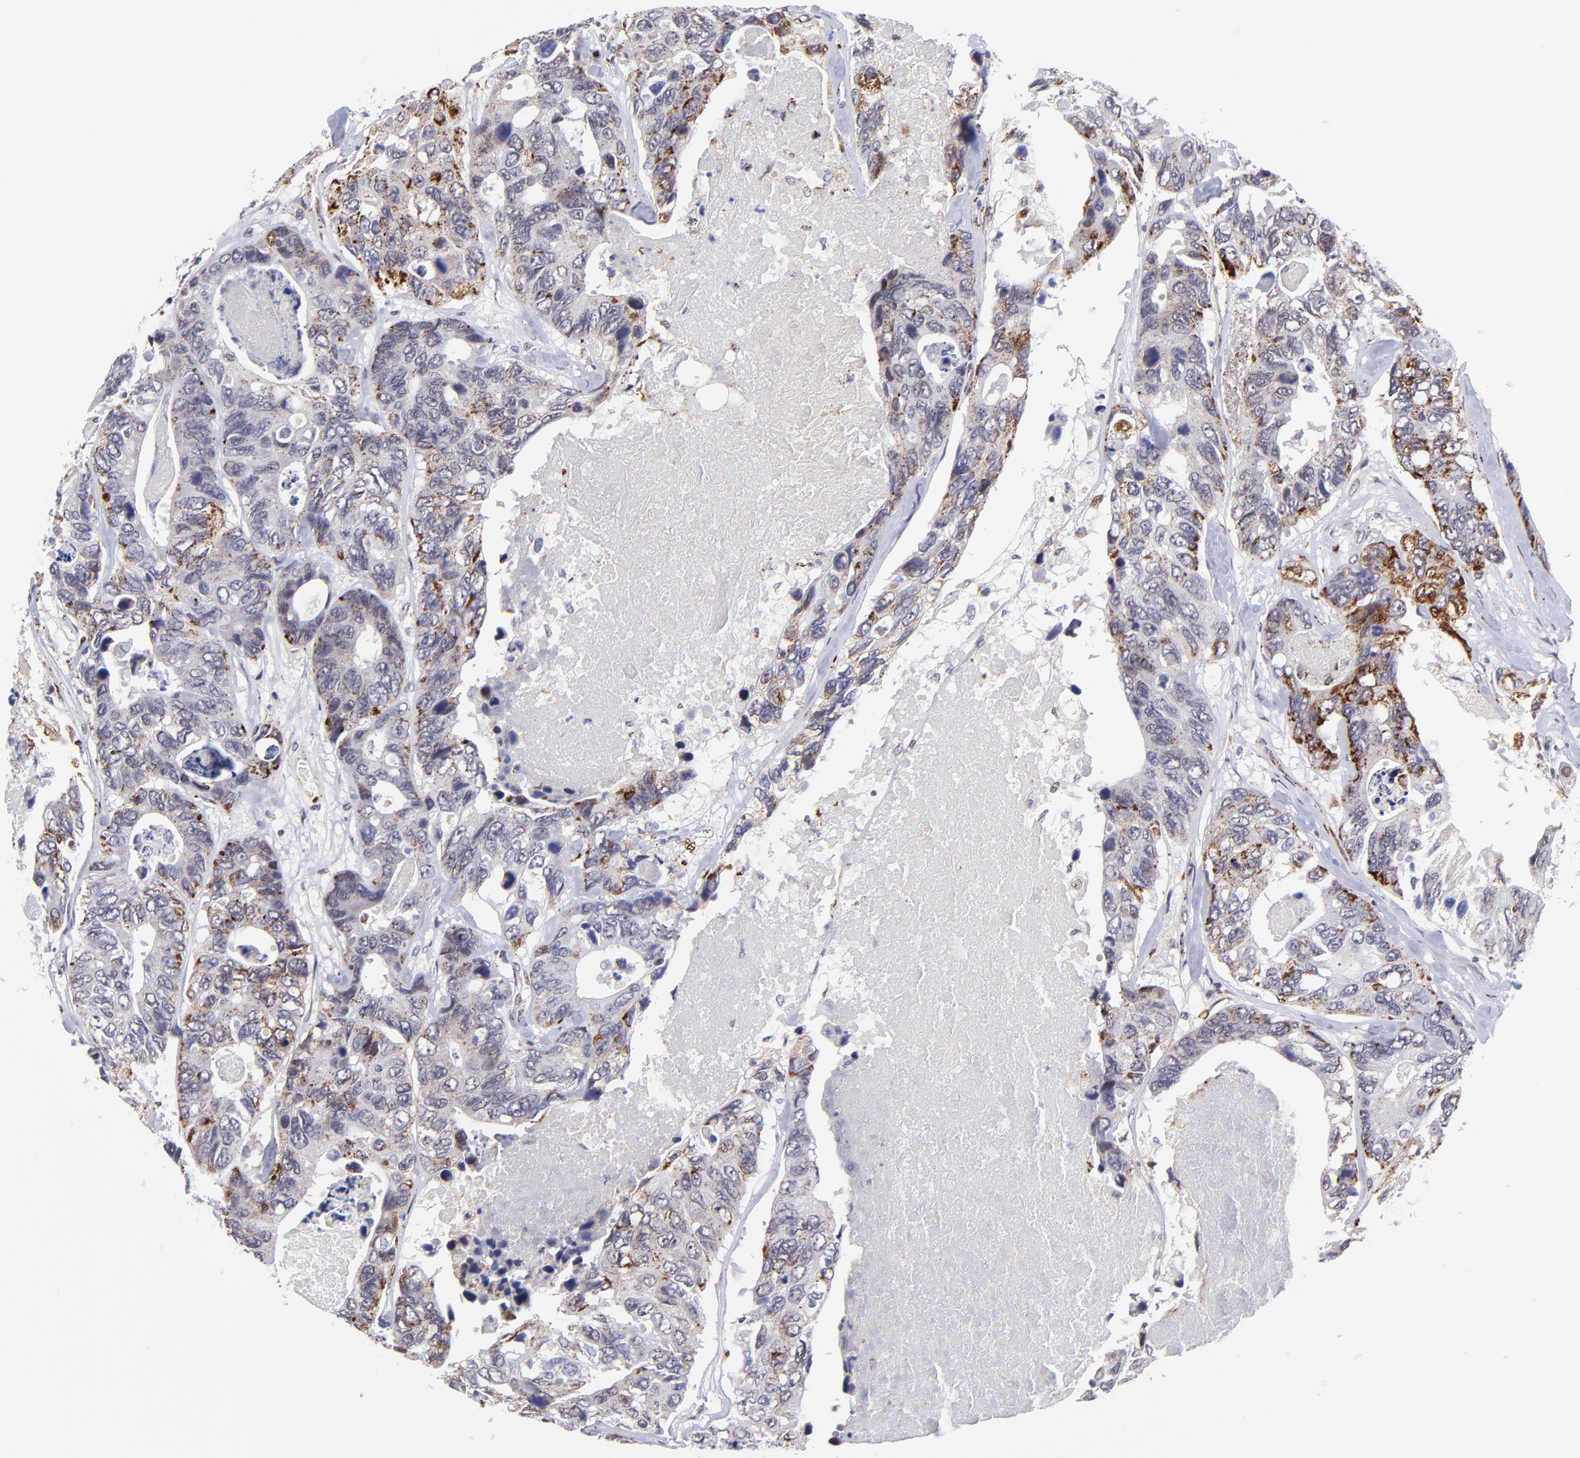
{"staining": {"intensity": "strong", "quantity": "<25%", "location": "cytoplasmic/membranous,nuclear"}, "tissue": "colorectal cancer", "cell_type": "Tumor cells", "image_type": "cancer", "snomed": [{"axis": "morphology", "description": "Adenocarcinoma, NOS"}, {"axis": "topography", "description": "Colon"}], "caption": "DAB (3,3'-diaminobenzidine) immunohistochemical staining of colorectal cancer (adenocarcinoma) demonstrates strong cytoplasmic/membranous and nuclear protein staining in approximately <25% of tumor cells. Ihc stains the protein in brown and the nuclei are stained blue.", "gene": "SOX6", "patient": {"sex": "female", "age": 86}}